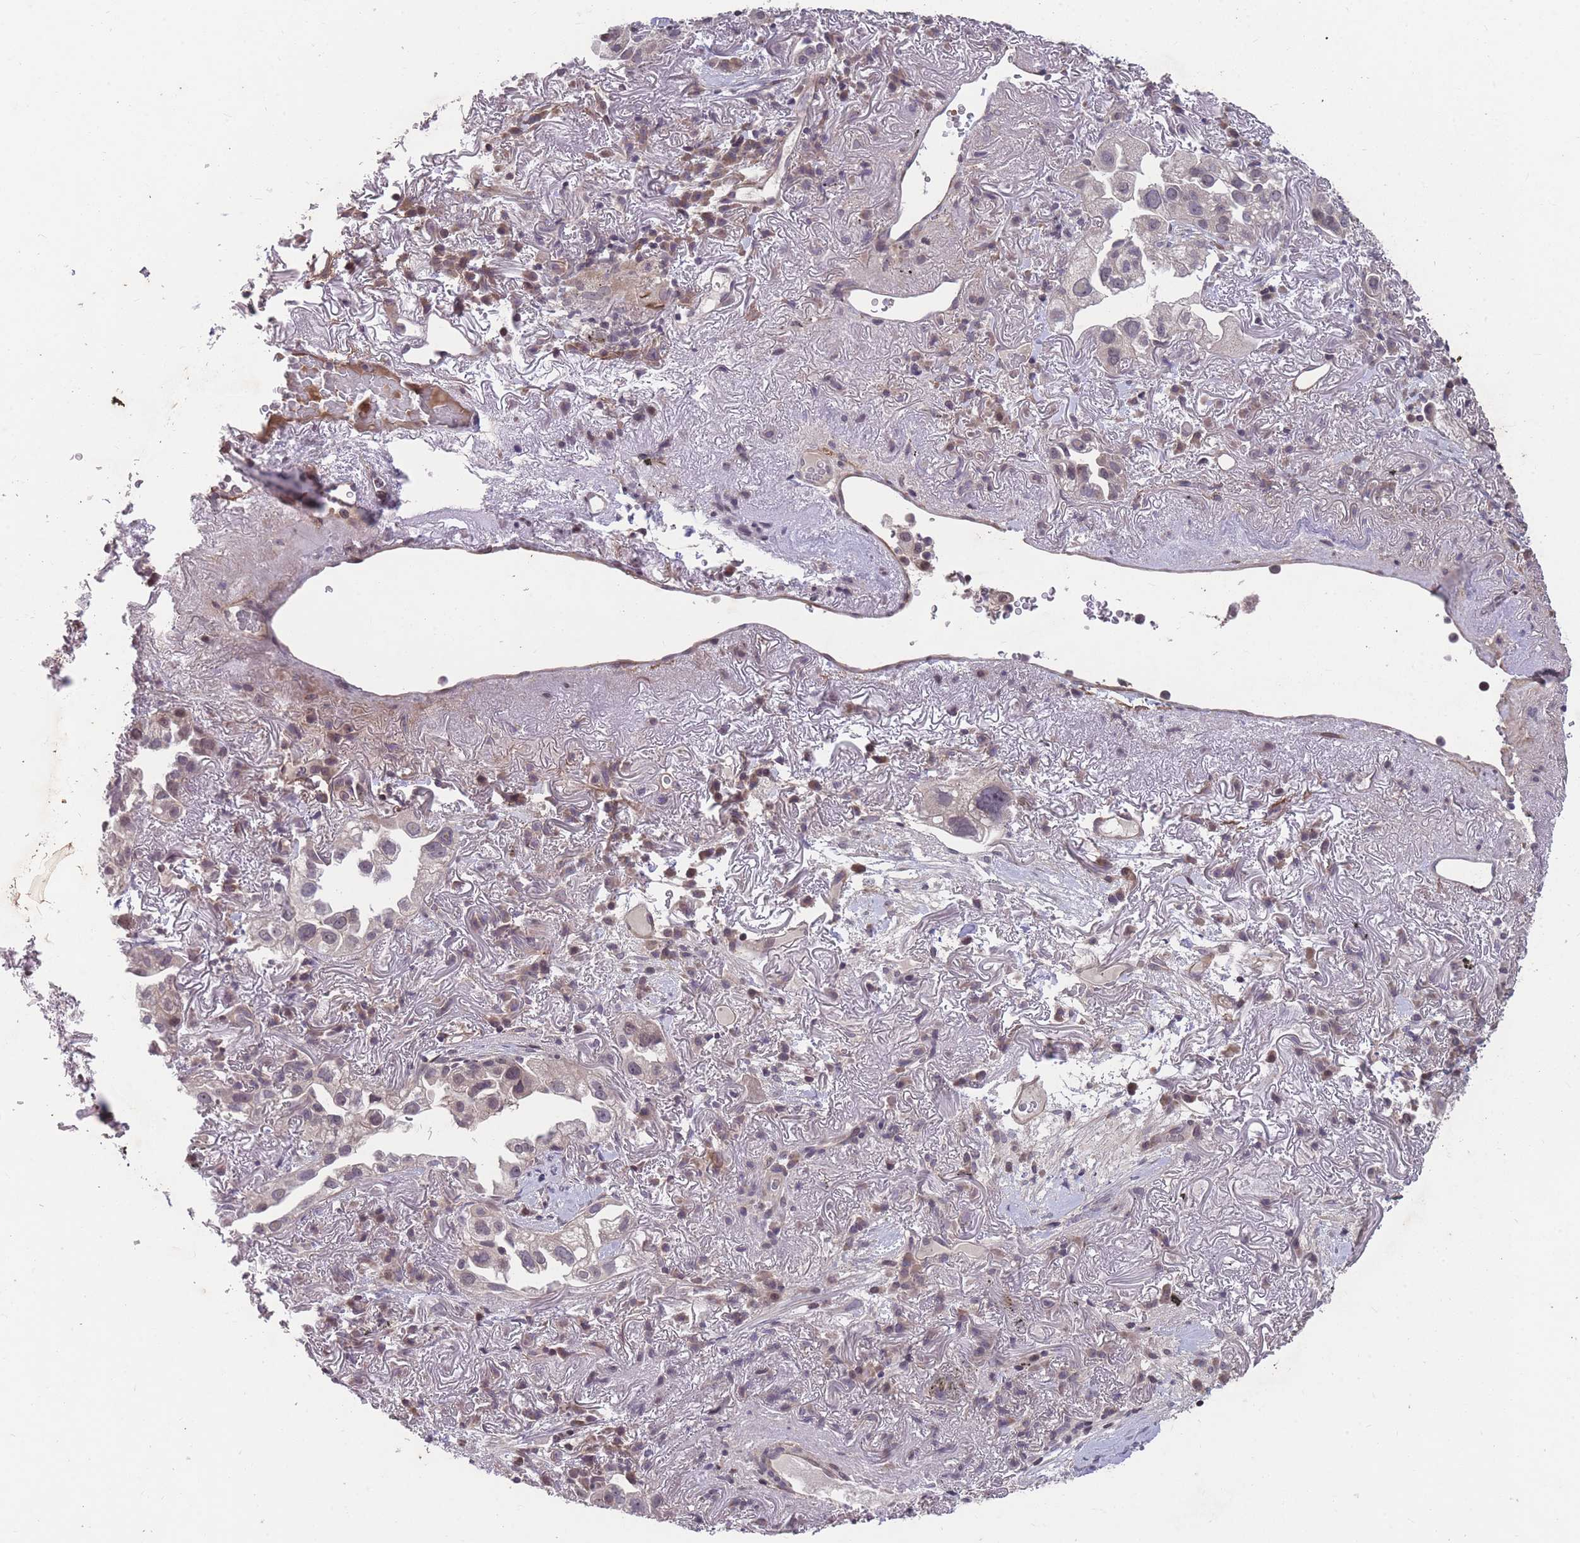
{"staining": {"intensity": "weak", "quantity": "<25%", "location": "cytoplasmic/membranous"}, "tissue": "lung cancer", "cell_type": "Tumor cells", "image_type": "cancer", "snomed": [{"axis": "morphology", "description": "Adenocarcinoma, NOS"}, {"axis": "topography", "description": "Lung"}], "caption": "Protein analysis of lung adenocarcinoma shows no significant expression in tumor cells.", "gene": "GGT5", "patient": {"sex": "female", "age": 69}}